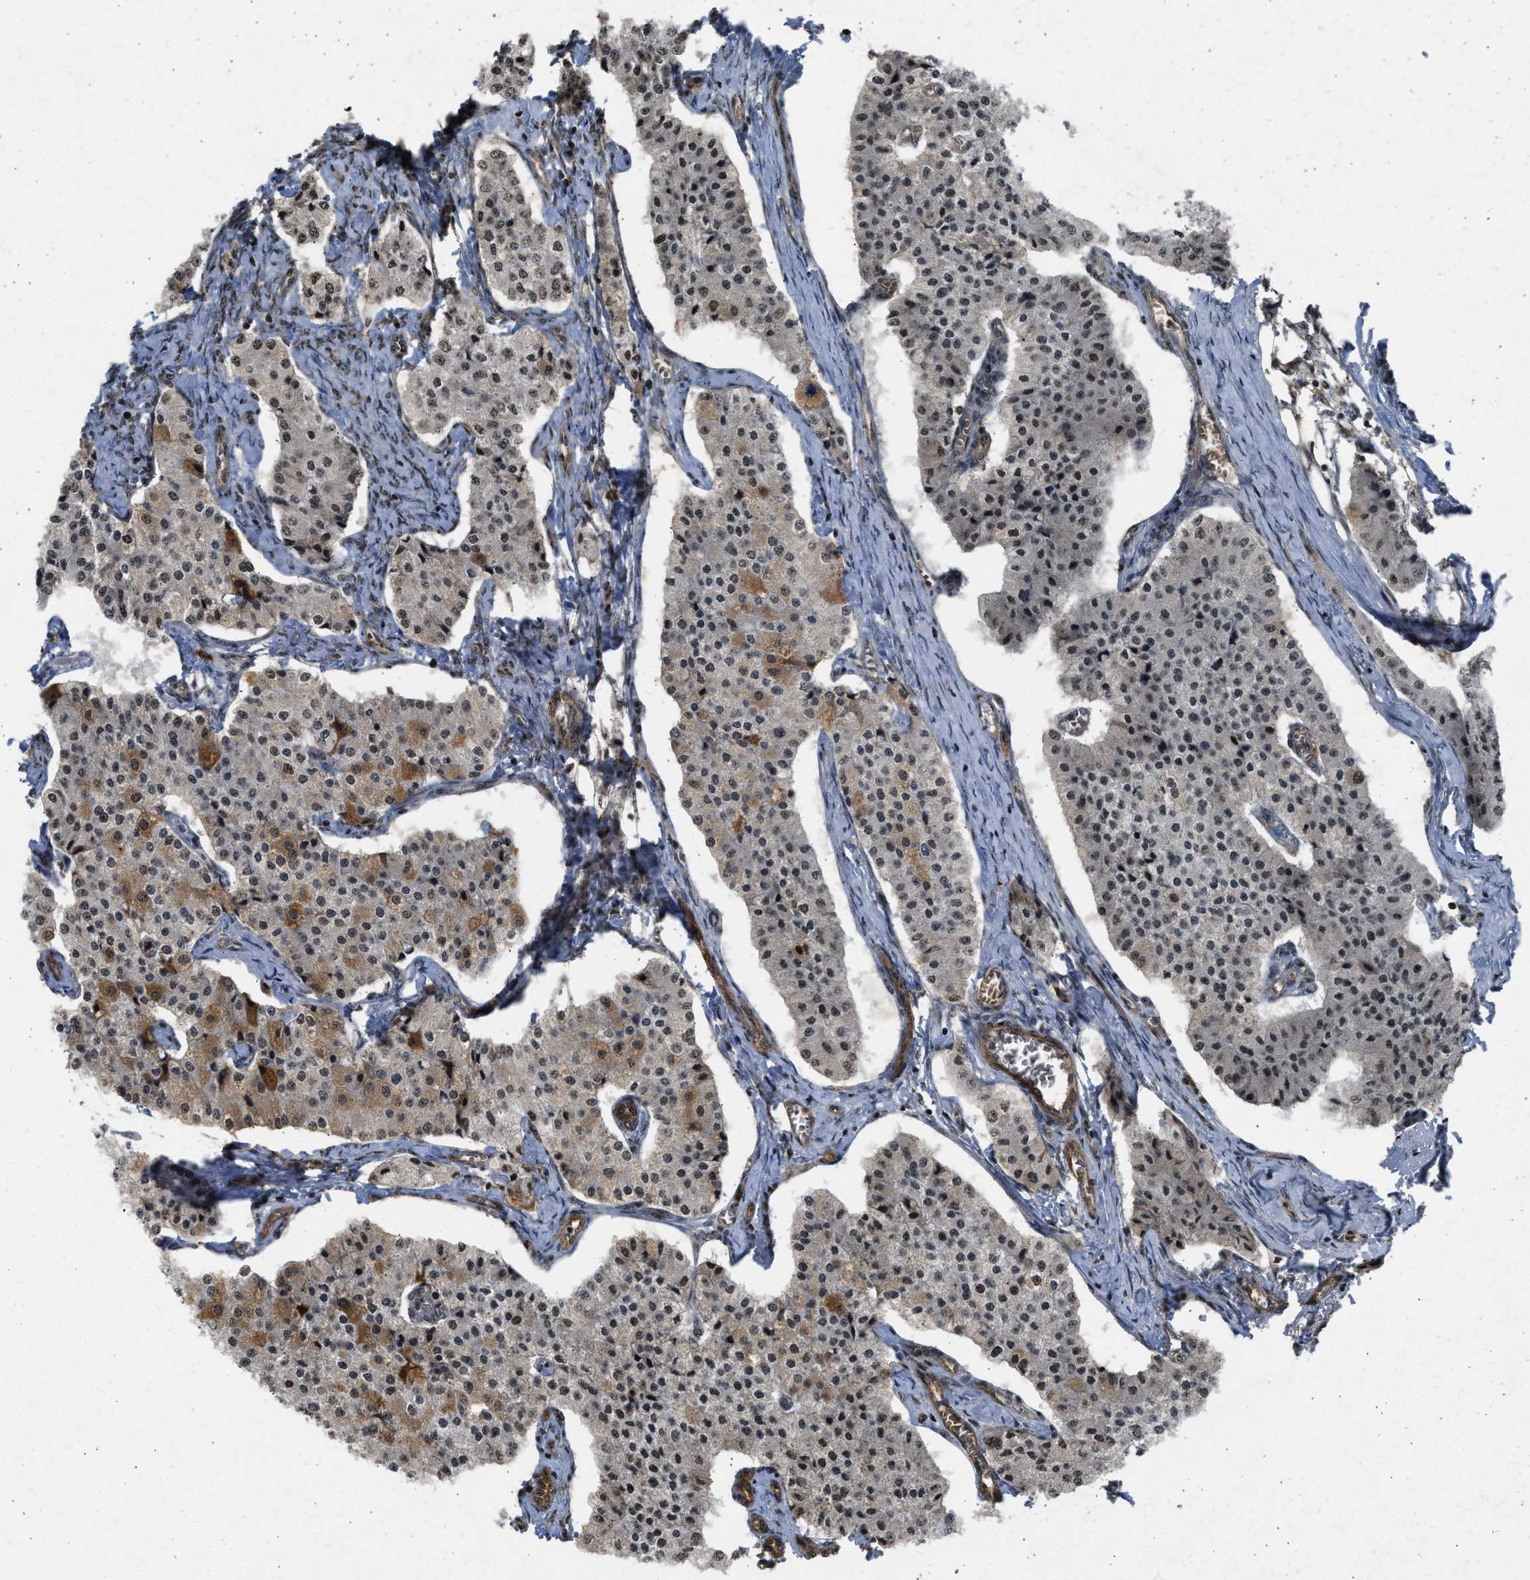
{"staining": {"intensity": "moderate", "quantity": "<25%", "location": "cytoplasmic/membranous,nuclear"}, "tissue": "carcinoid", "cell_type": "Tumor cells", "image_type": "cancer", "snomed": [{"axis": "morphology", "description": "Carcinoid, malignant, NOS"}, {"axis": "topography", "description": "Colon"}], "caption": "Malignant carcinoid was stained to show a protein in brown. There is low levels of moderate cytoplasmic/membranous and nuclear expression in approximately <25% of tumor cells. (DAB IHC with brightfield microscopy, high magnification).", "gene": "TFDP2", "patient": {"sex": "female", "age": 52}}